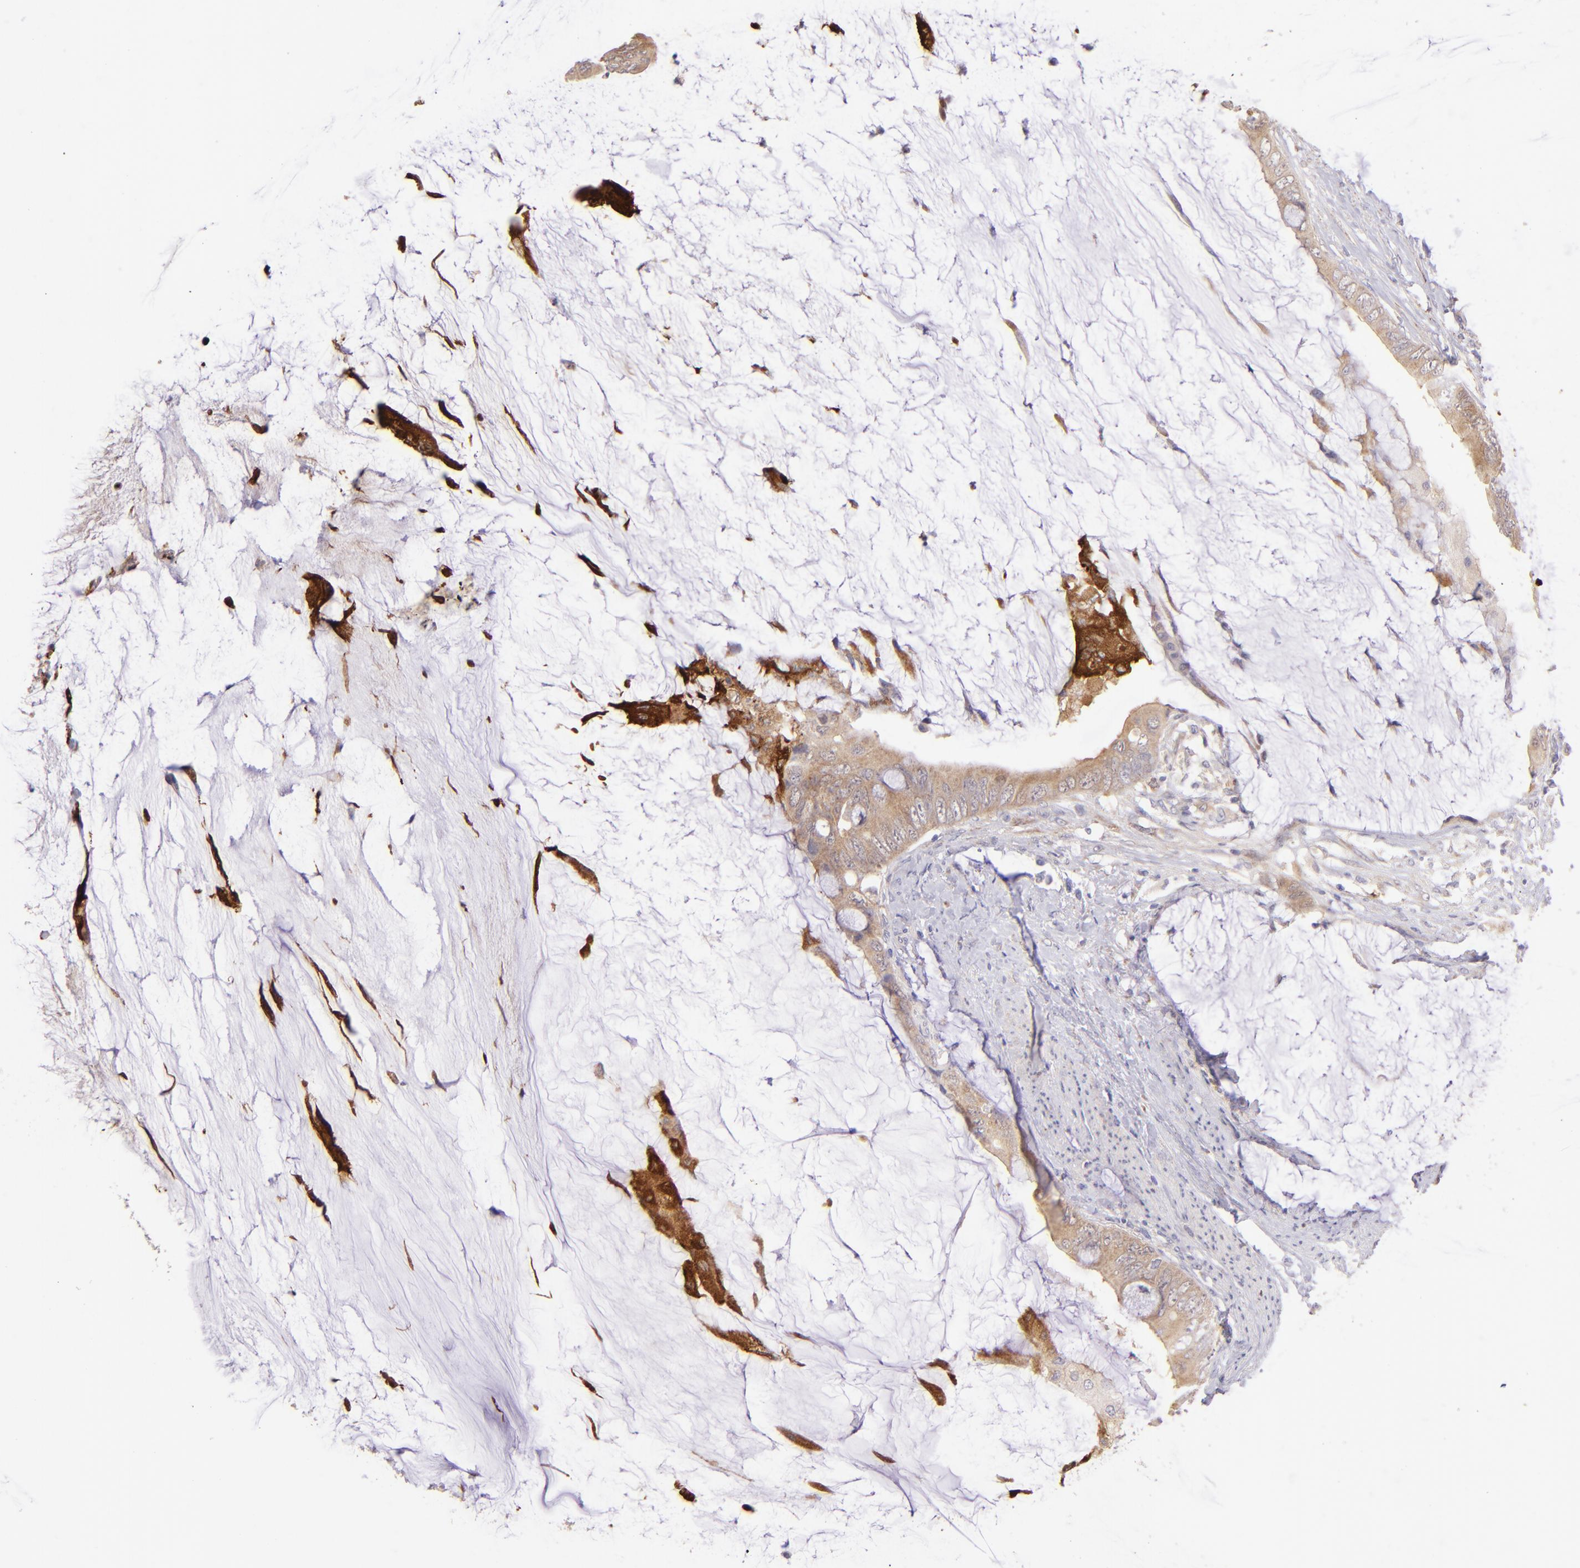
{"staining": {"intensity": "weak", "quantity": ">75%", "location": "cytoplasmic/membranous"}, "tissue": "colorectal cancer", "cell_type": "Tumor cells", "image_type": "cancer", "snomed": [{"axis": "morphology", "description": "Normal tissue, NOS"}, {"axis": "morphology", "description": "Adenocarcinoma, NOS"}, {"axis": "topography", "description": "Rectum"}, {"axis": "topography", "description": "Peripheral nerve tissue"}], "caption": "DAB immunohistochemical staining of colorectal cancer (adenocarcinoma) shows weak cytoplasmic/membranous protein positivity in approximately >75% of tumor cells.", "gene": "SH2D4A", "patient": {"sex": "female", "age": 77}}